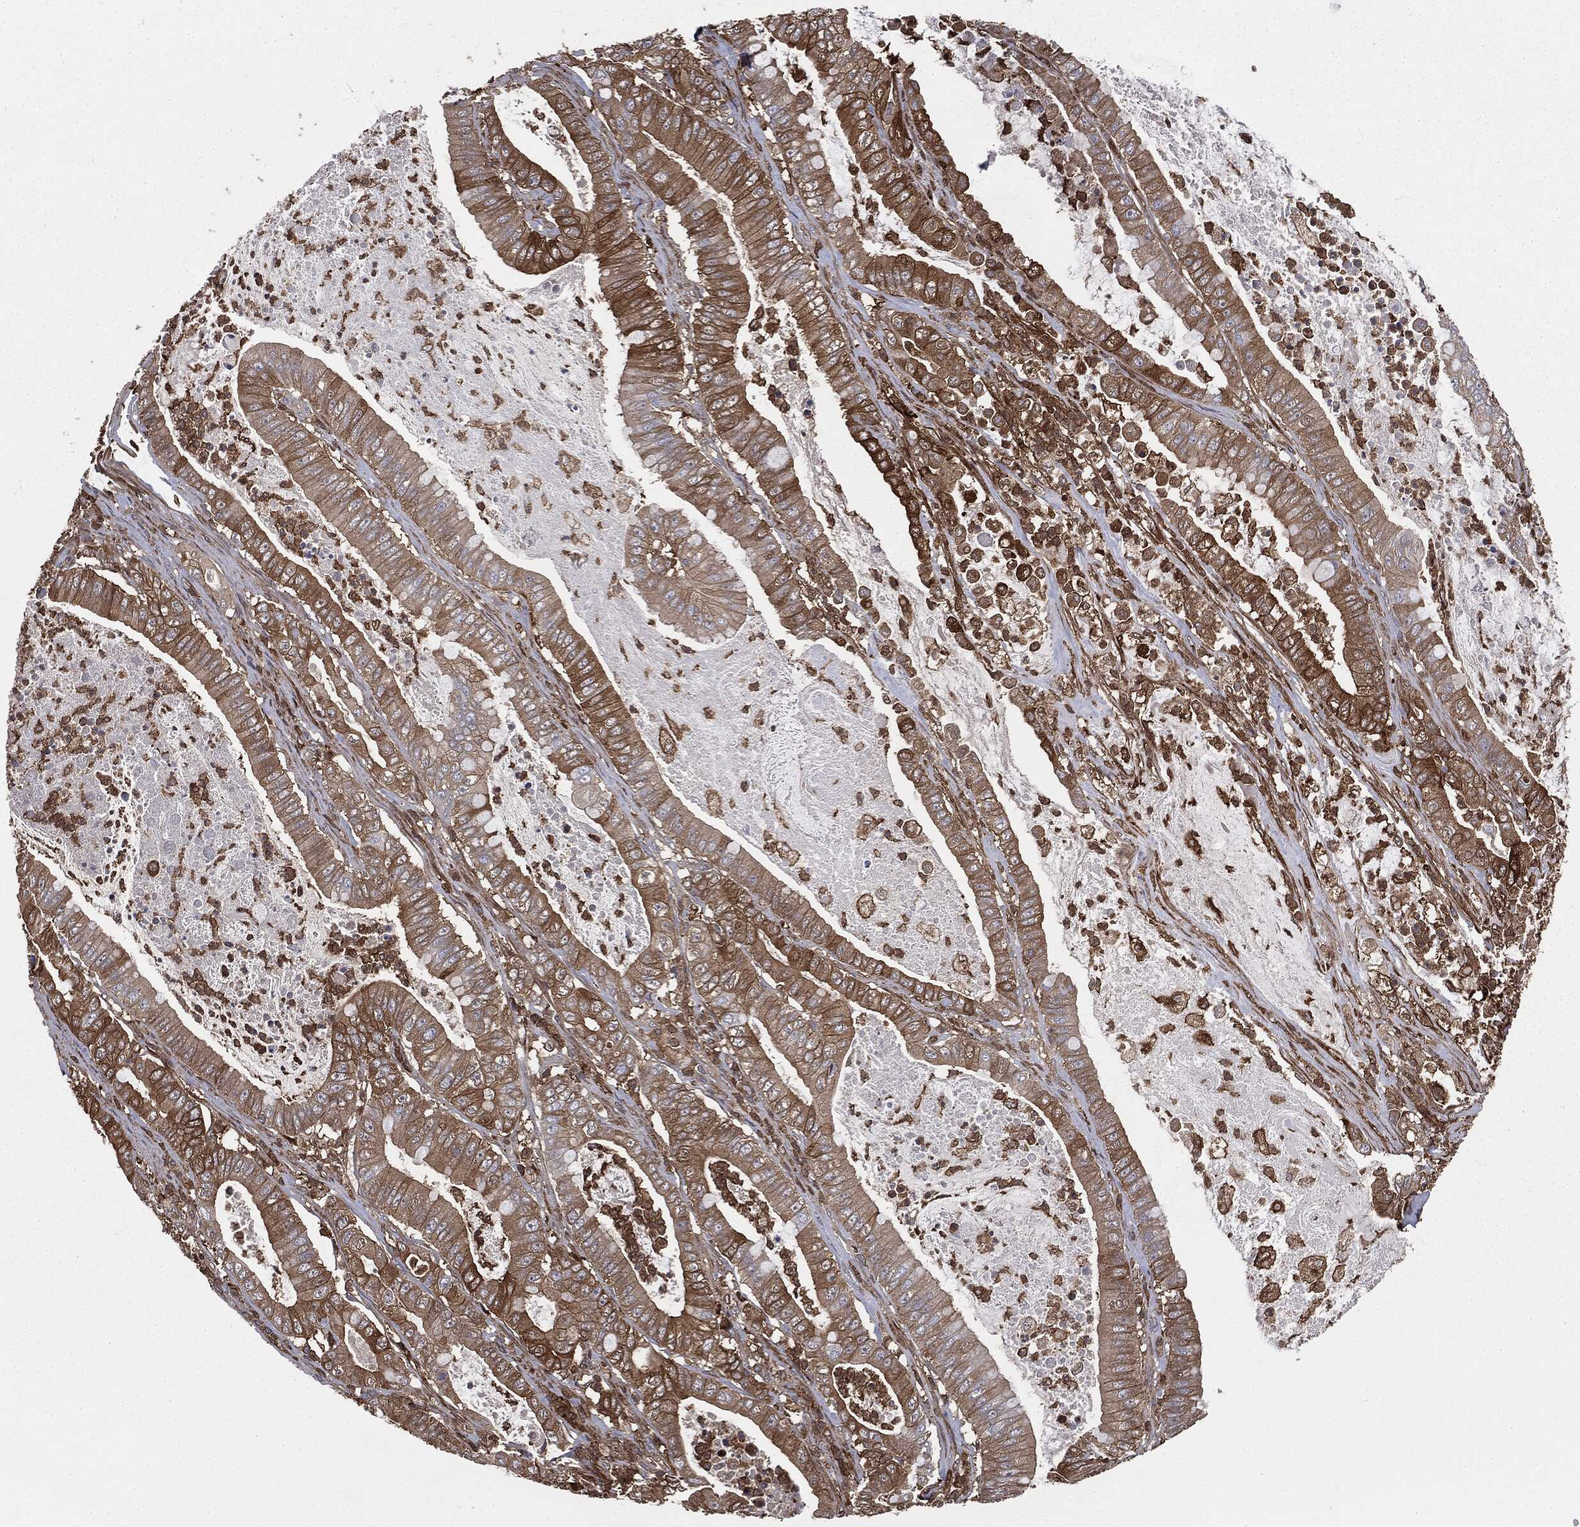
{"staining": {"intensity": "moderate", "quantity": ">75%", "location": "cytoplasmic/membranous"}, "tissue": "pancreatic cancer", "cell_type": "Tumor cells", "image_type": "cancer", "snomed": [{"axis": "morphology", "description": "Adenocarcinoma, NOS"}, {"axis": "topography", "description": "Pancreas"}], "caption": "Adenocarcinoma (pancreatic) was stained to show a protein in brown. There is medium levels of moderate cytoplasmic/membranous positivity in approximately >75% of tumor cells. Using DAB (3,3'-diaminobenzidine) (brown) and hematoxylin (blue) stains, captured at high magnification using brightfield microscopy.", "gene": "GNB5", "patient": {"sex": "male", "age": 71}}